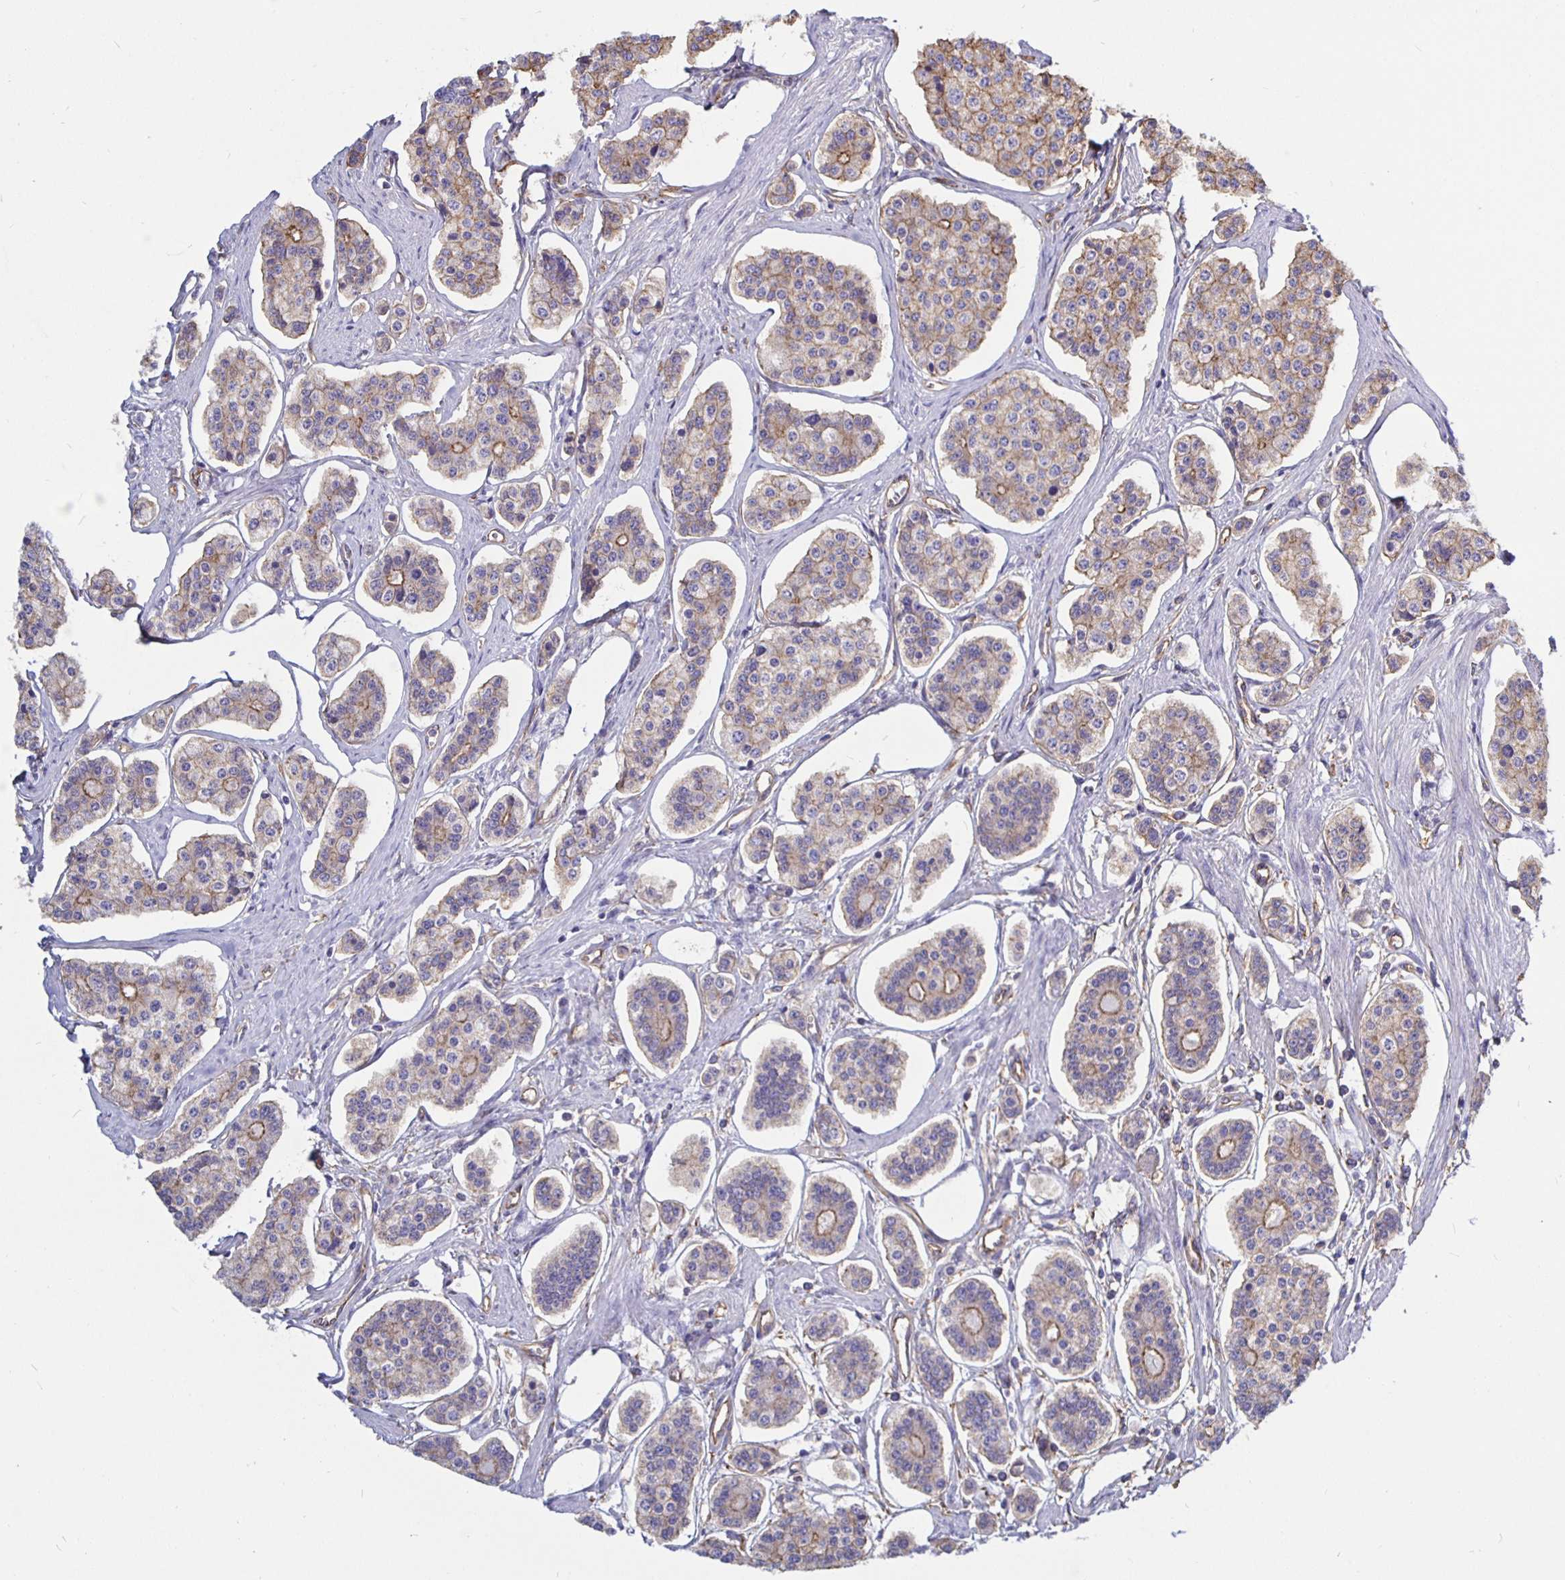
{"staining": {"intensity": "moderate", "quantity": "25%-75%", "location": "cytoplasmic/membranous"}, "tissue": "carcinoid", "cell_type": "Tumor cells", "image_type": "cancer", "snomed": [{"axis": "morphology", "description": "Carcinoid, malignant, NOS"}, {"axis": "topography", "description": "Small intestine"}], "caption": "A brown stain shows moderate cytoplasmic/membranous expression of a protein in carcinoid tumor cells.", "gene": "ARHGEF39", "patient": {"sex": "female", "age": 65}}